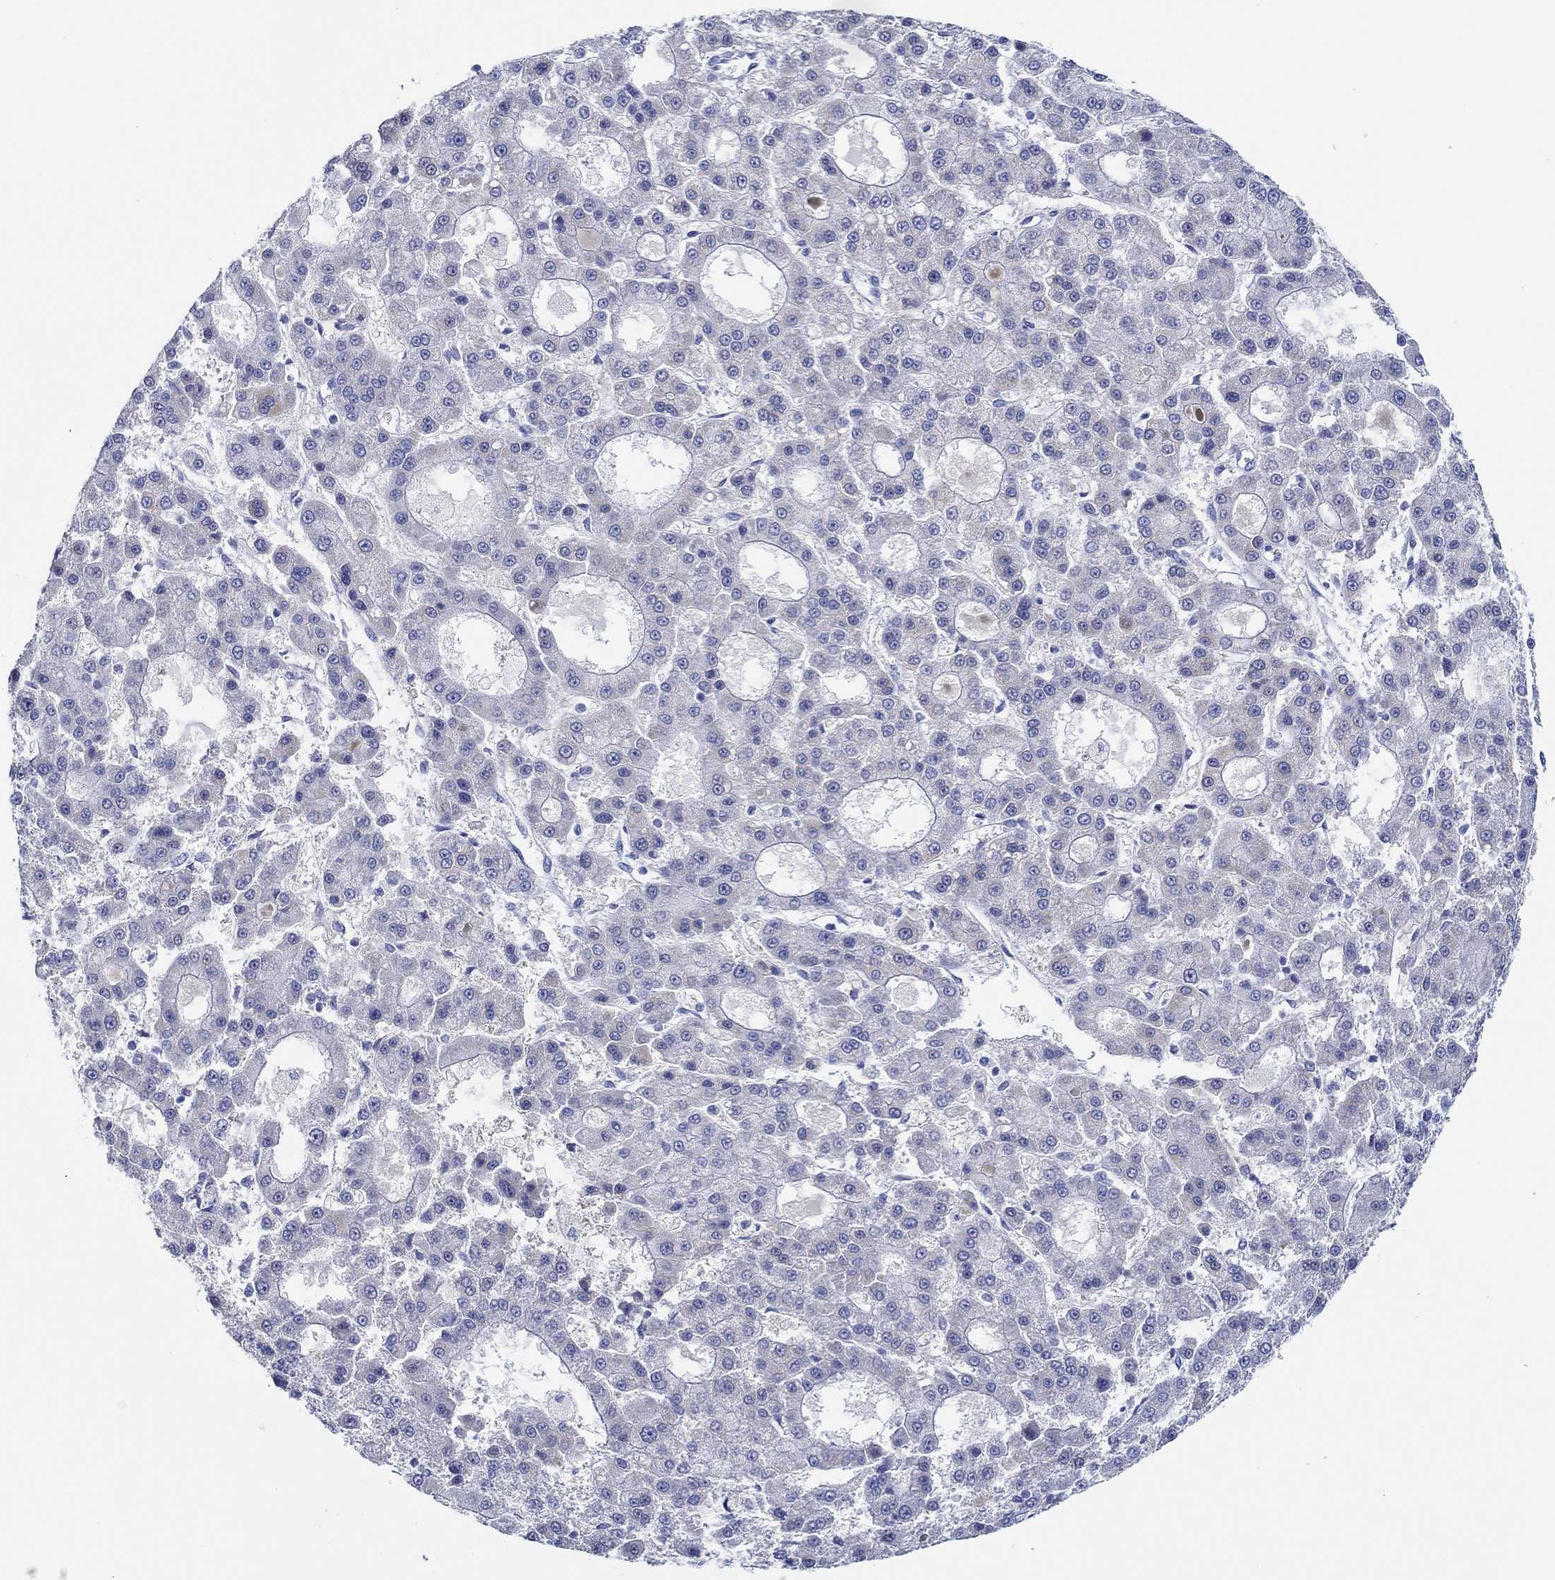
{"staining": {"intensity": "negative", "quantity": "none", "location": "none"}, "tissue": "liver cancer", "cell_type": "Tumor cells", "image_type": "cancer", "snomed": [{"axis": "morphology", "description": "Carcinoma, Hepatocellular, NOS"}, {"axis": "topography", "description": "Liver"}], "caption": "Immunohistochemical staining of liver cancer exhibits no significant expression in tumor cells.", "gene": "IGFBP6", "patient": {"sex": "male", "age": 70}}